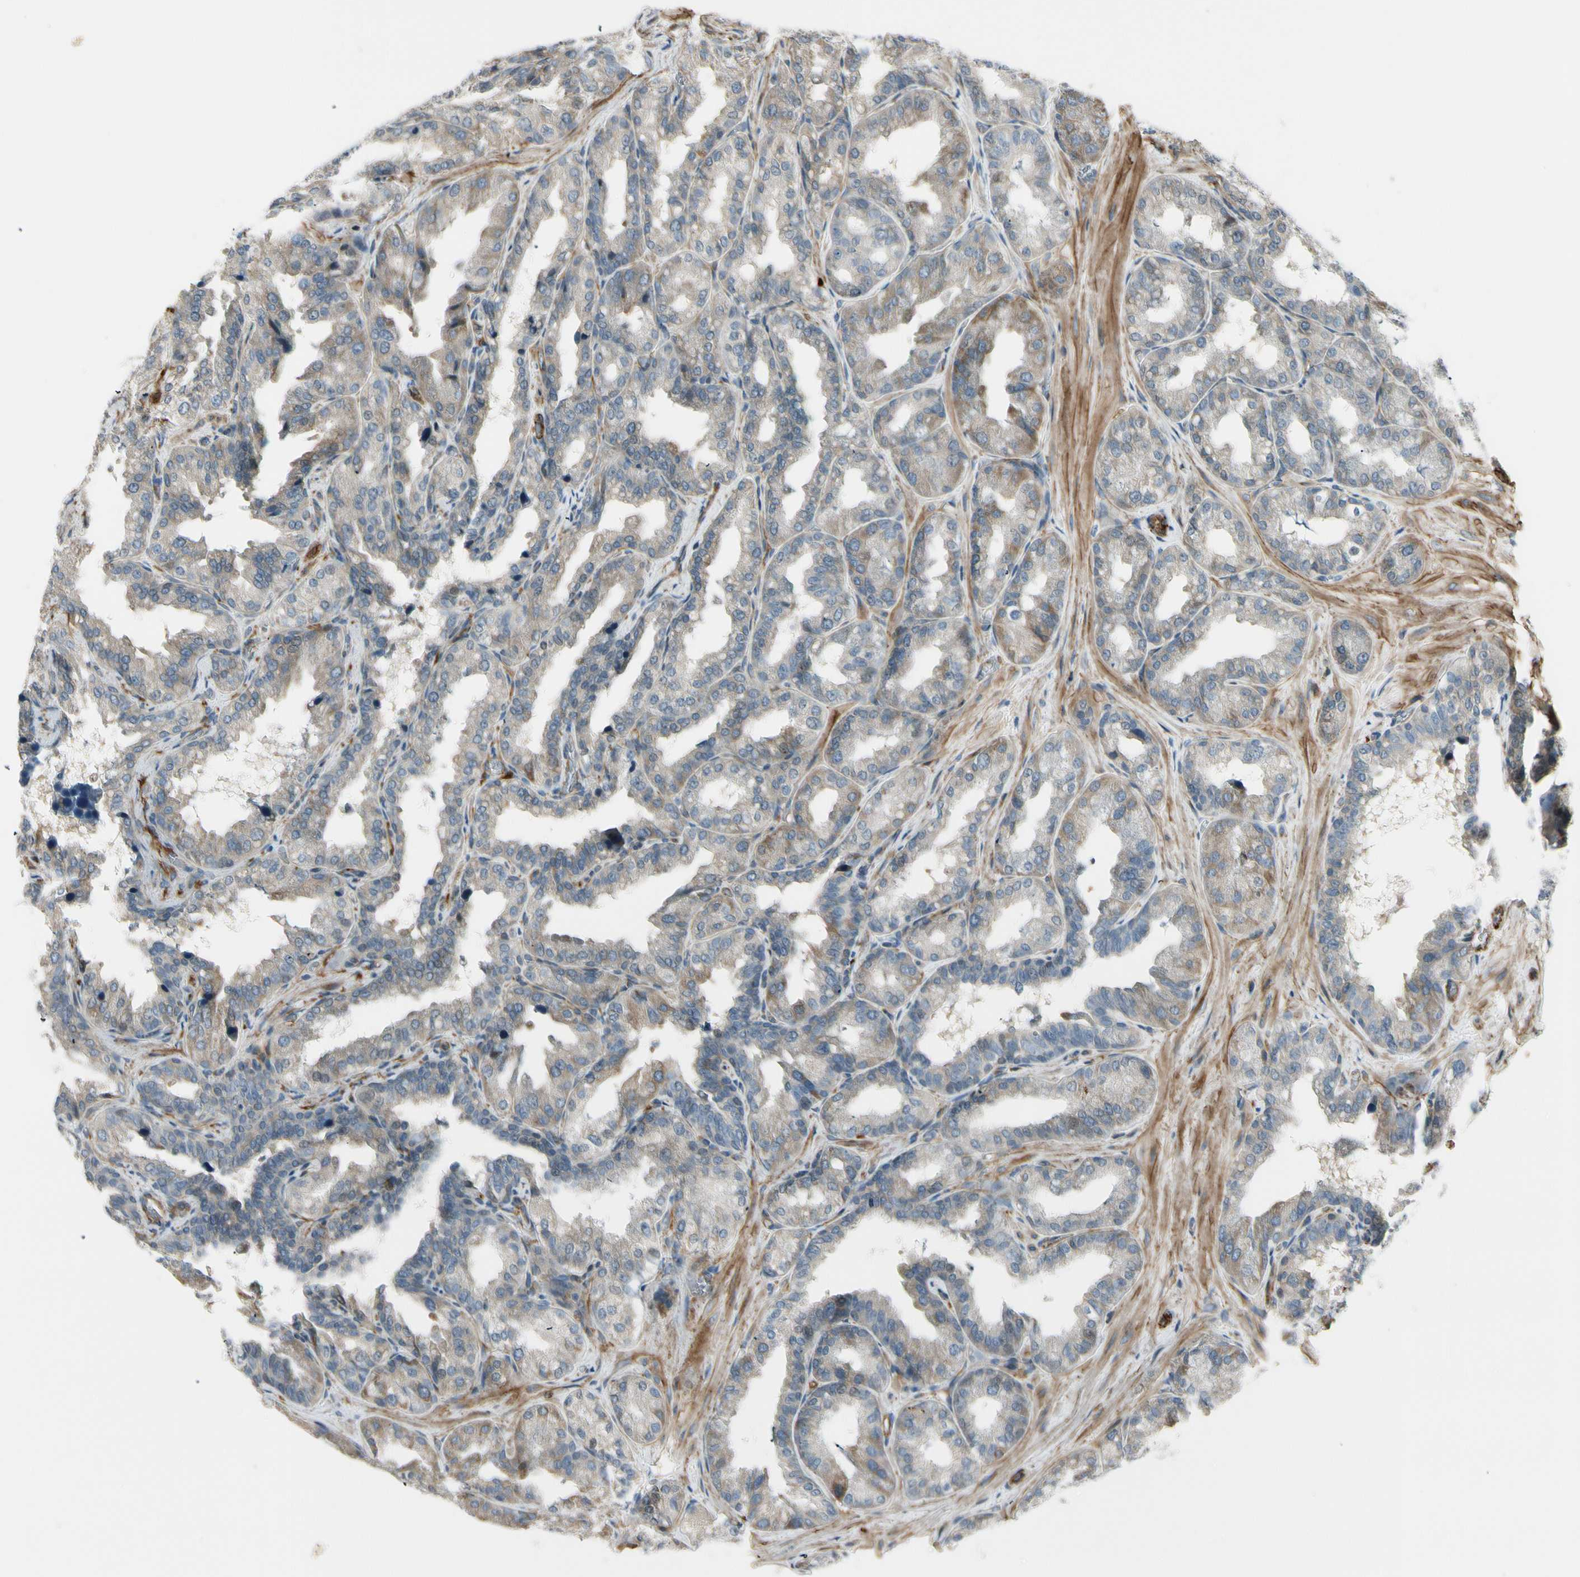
{"staining": {"intensity": "weak", "quantity": "<25%", "location": "cytoplasmic/membranous"}, "tissue": "seminal vesicle", "cell_type": "Glandular cells", "image_type": "normal", "snomed": [{"axis": "morphology", "description": "Normal tissue, NOS"}, {"axis": "topography", "description": "Prostate"}, {"axis": "topography", "description": "Seminal veicle"}], "caption": "This histopathology image is of unremarkable seminal vesicle stained with immunohistochemistry to label a protein in brown with the nuclei are counter-stained blue. There is no staining in glandular cells.", "gene": "MCAM", "patient": {"sex": "male", "age": 51}}